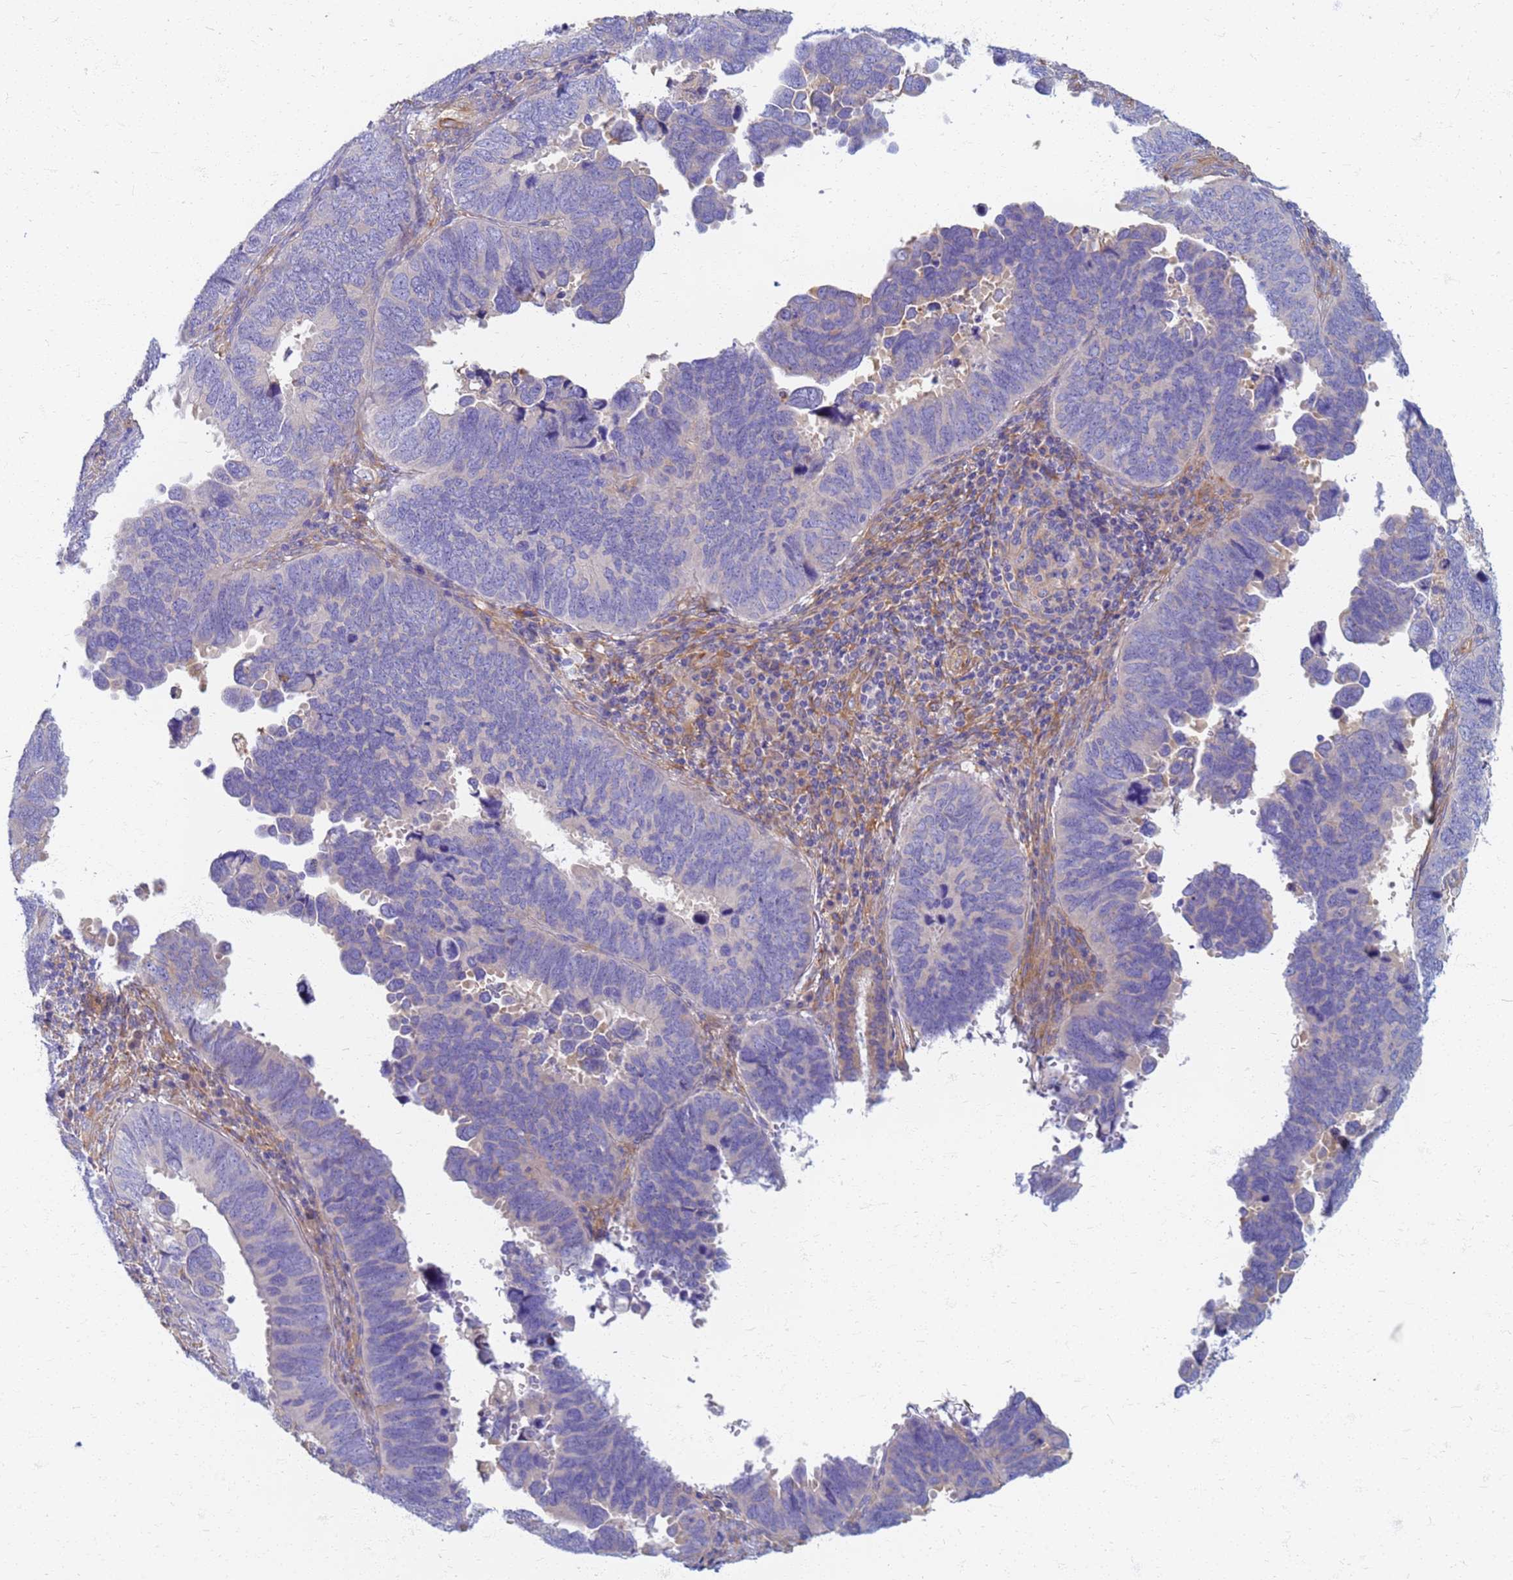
{"staining": {"intensity": "negative", "quantity": "none", "location": "none"}, "tissue": "endometrial cancer", "cell_type": "Tumor cells", "image_type": "cancer", "snomed": [{"axis": "morphology", "description": "Adenocarcinoma, NOS"}, {"axis": "topography", "description": "Endometrium"}], "caption": "Immunohistochemical staining of endometrial adenocarcinoma displays no significant staining in tumor cells.", "gene": "EEA1", "patient": {"sex": "female", "age": 79}}